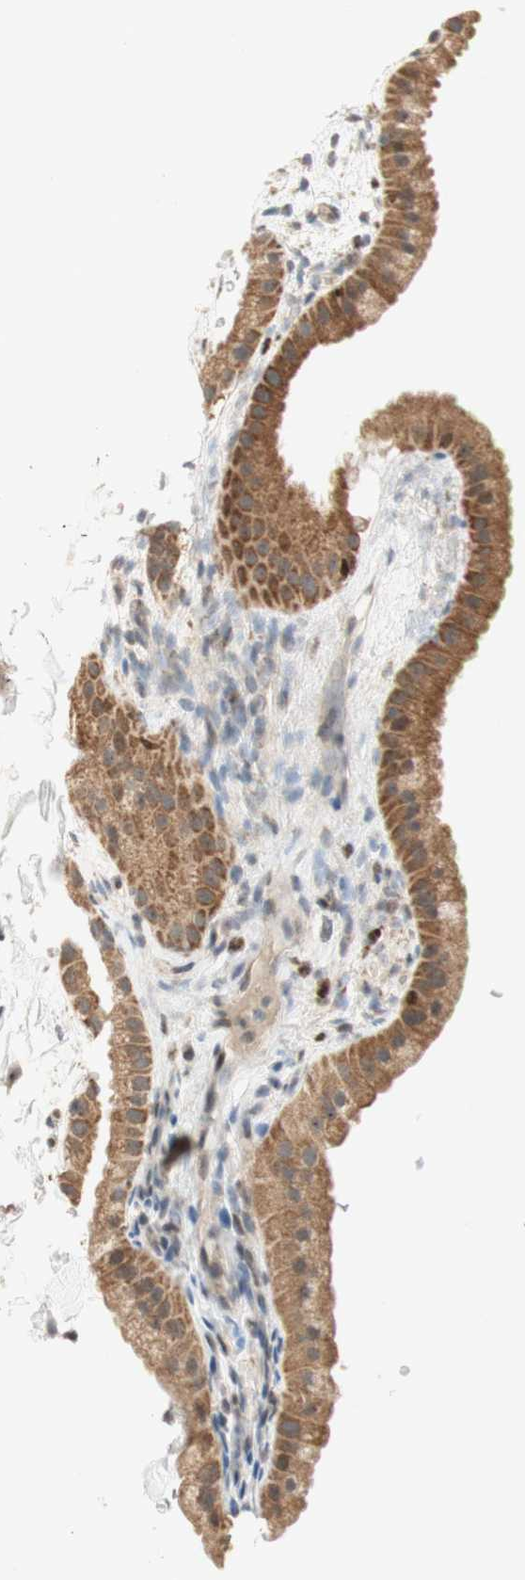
{"staining": {"intensity": "moderate", "quantity": ">75%", "location": "cytoplasmic/membranous"}, "tissue": "gallbladder", "cell_type": "Glandular cells", "image_type": "normal", "snomed": [{"axis": "morphology", "description": "Normal tissue, NOS"}, {"axis": "topography", "description": "Gallbladder"}], "caption": "An immunohistochemistry photomicrograph of normal tissue is shown. Protein staining in brown highlights moderate cytoplasmic/membranous positivity in gallbladder within glandular cells.", "gene": "DNMT3A", "patient": {"sex": "female", "age": 64}}